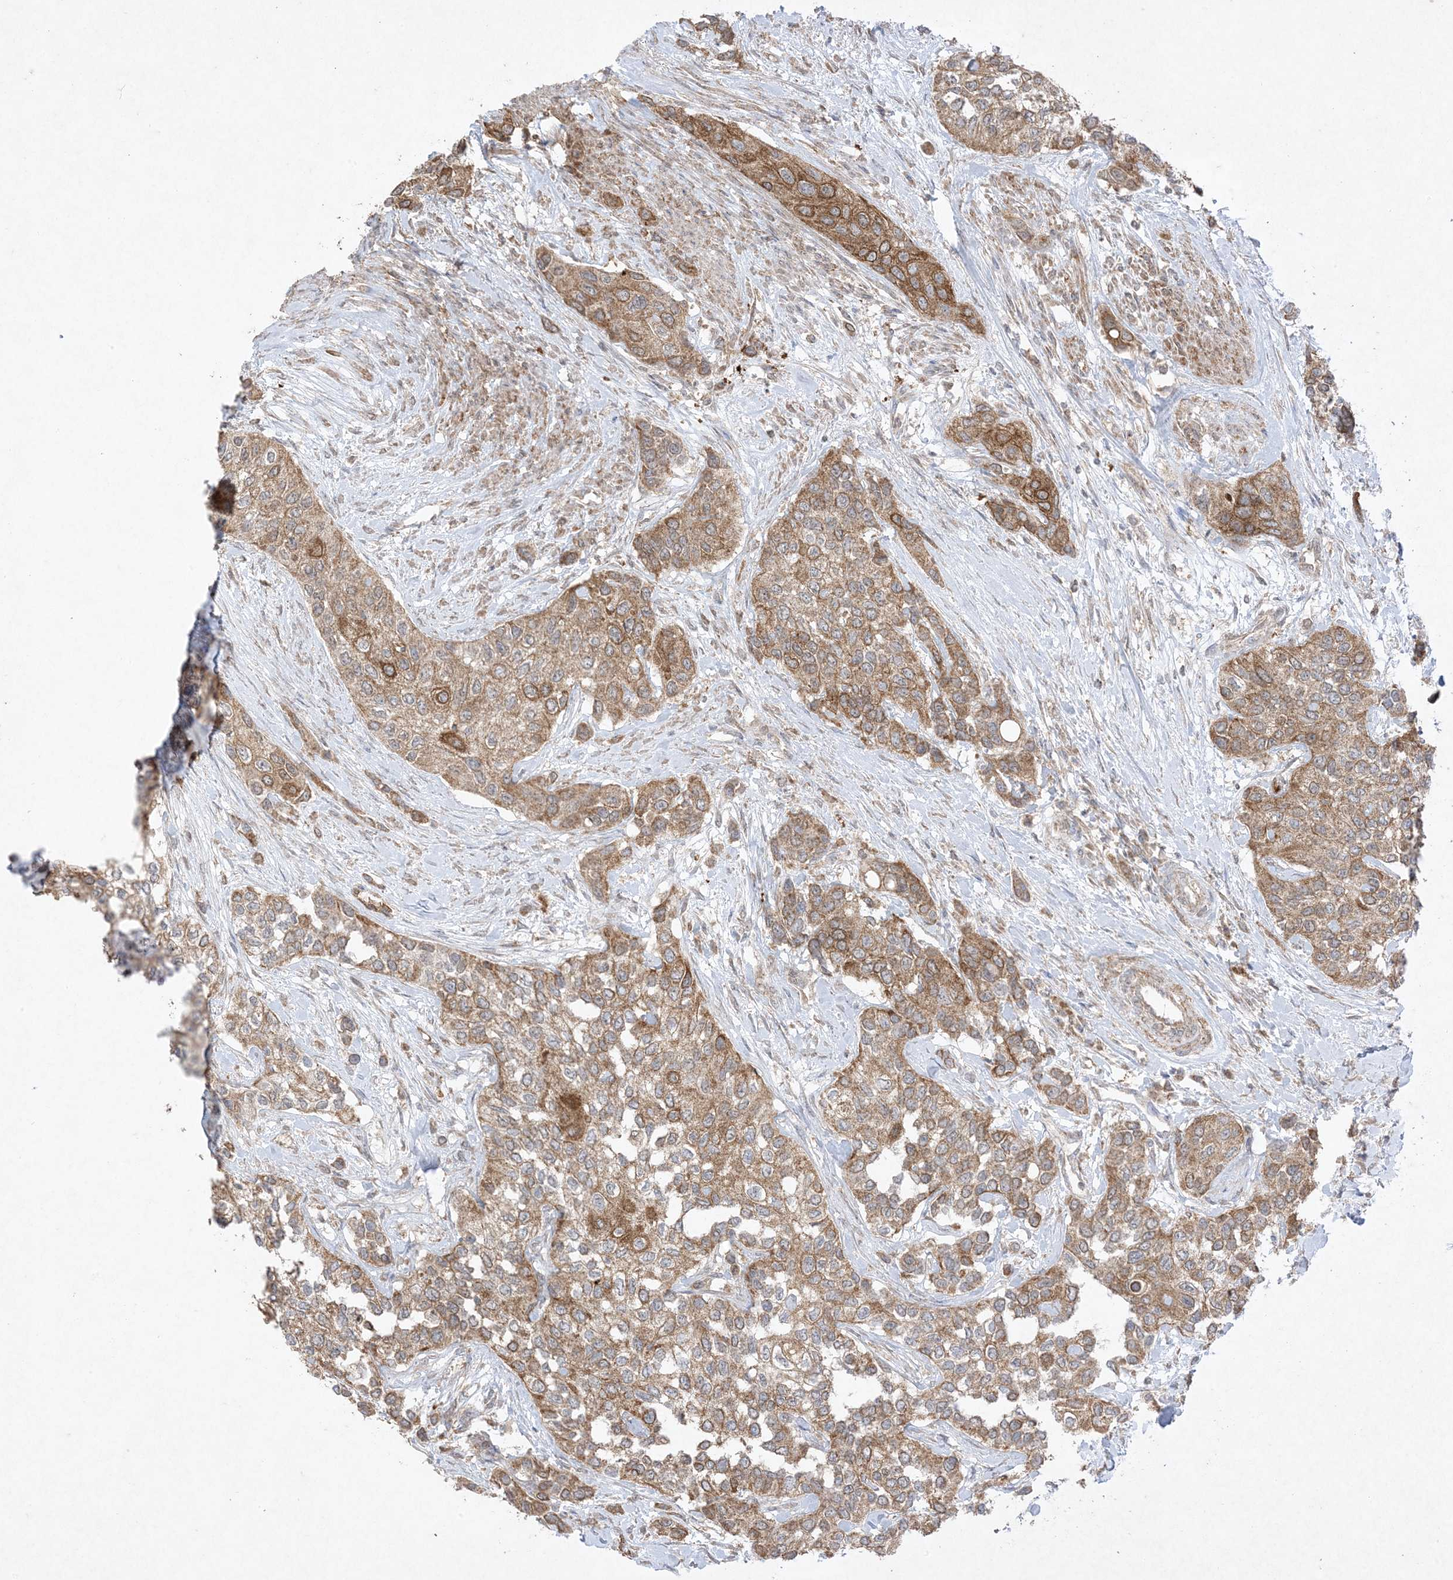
{"staining": {"intensity": "moderate", "quantity": ">75%", "location": "cytoplasmic/membranous"}, "tissue": "urothelial cancer", "cell_type": "Tumor cells", "image_type": "cancer", "snomed": [{"axis": "morphology", "description": "Normal tissue, NOS"}, {"axis": "morphology", "description": "Urothelial carcinoma, High grade"}, {"axis": "topography", "description": "Vascular tissue"}, {"axis": "topography", "description": "Urinary bladder"}], "caption": "A high-resolution histopathology image shows IHC staining of urothelial cancer, which displays moderate cytoplasmic/membranous expression in about >75% of tumor cells. (DAB IHC, brown staining for protein, blue staining for nuclei).", "gene": "UBE2C", "patient": {"sex": "female", "age": 56}}